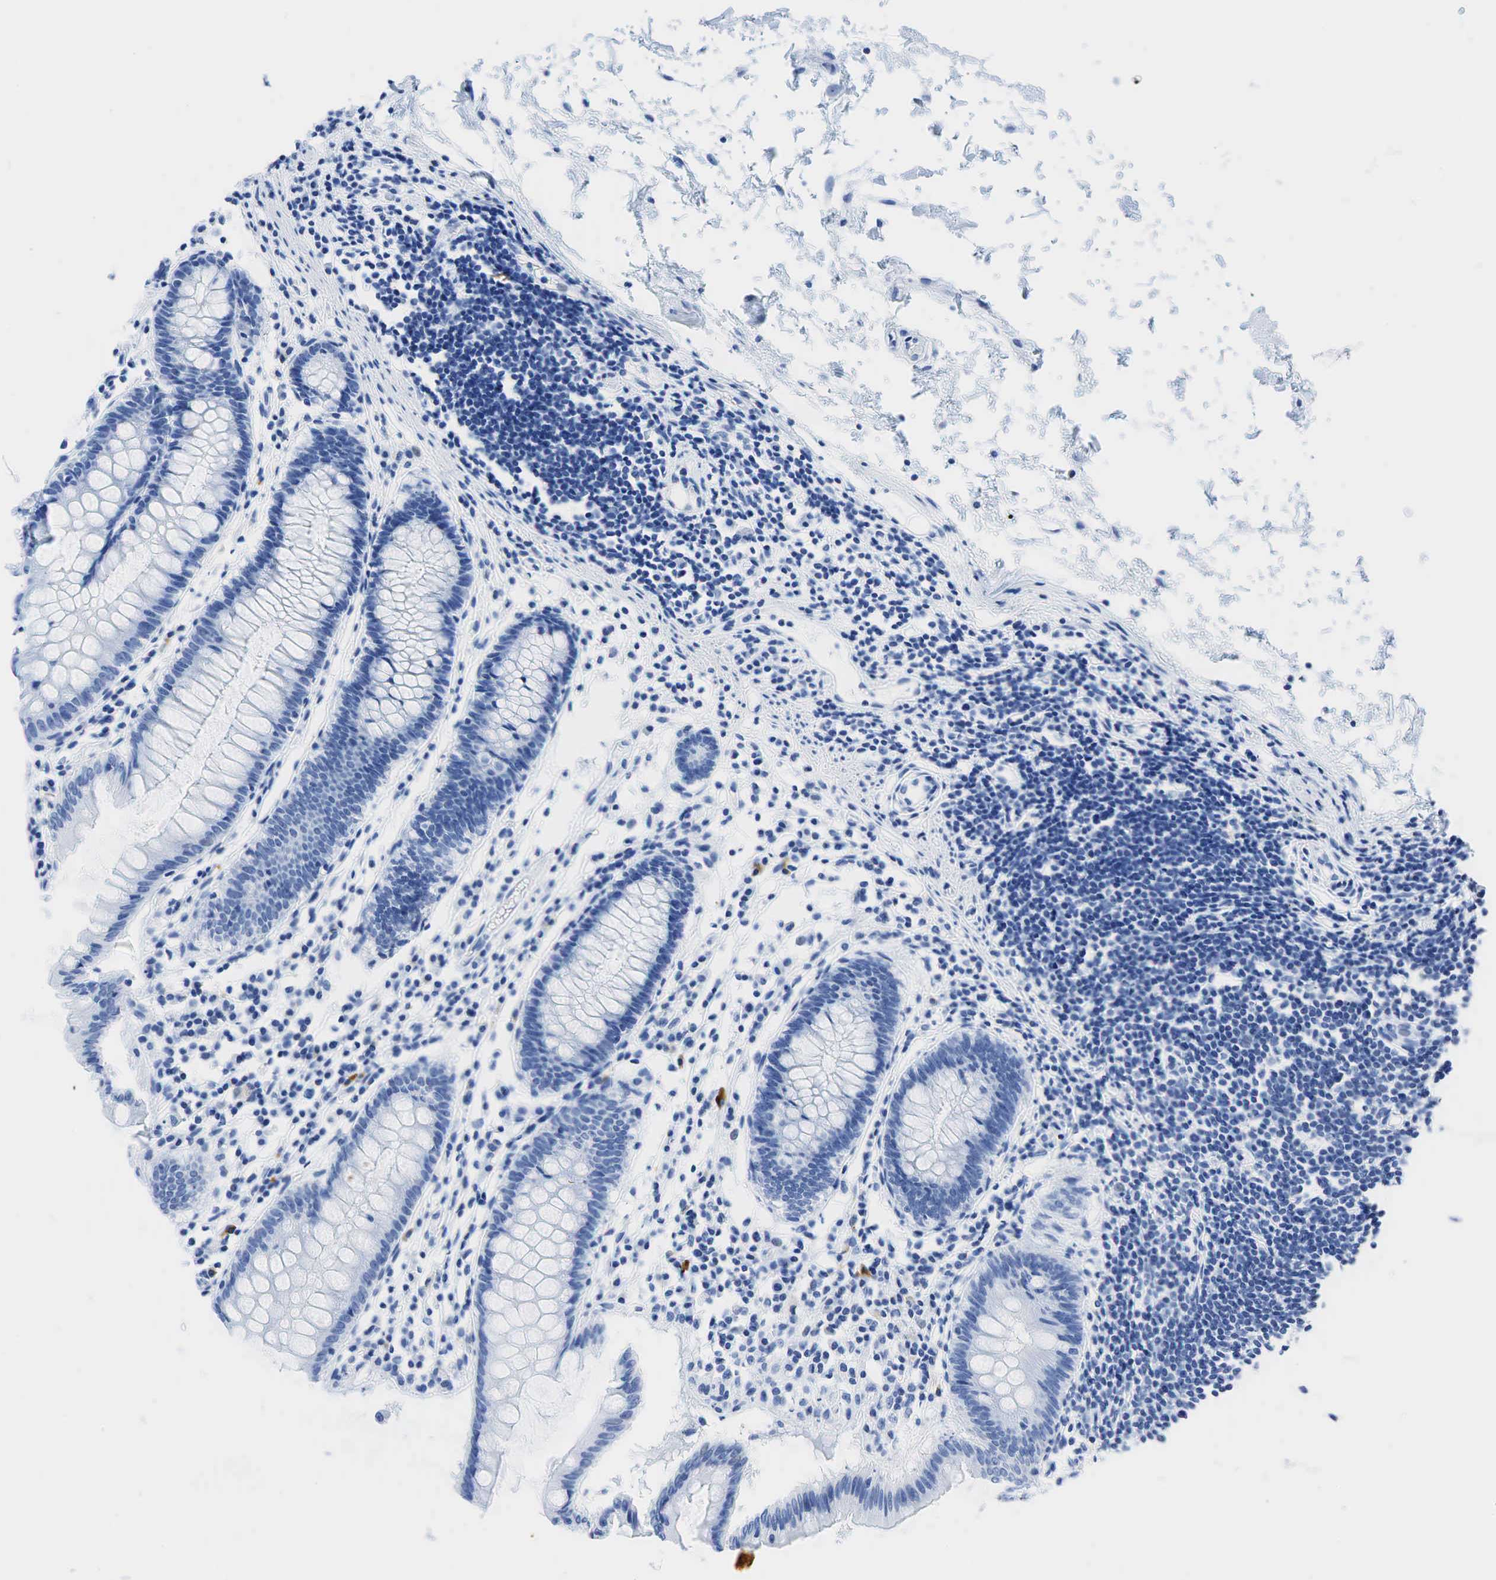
{"staining": {"intensity": "negative", "quantity": "none", "location": "none"}, "tissue": "colon", "cell_type": "Endothelial cells", "image_type": "normal", "snomed": [{"axis": "morphology", "description": "Normal tissue, NOS"}, {"axis": "topography", "description": "Colon"}], "caption": "Endothelial cells show no significant expression in normal colon. (Immunohistochemistry (ihc), brightfield microscopy, high magnification).", "gene": "INHA", "patient": {"sex": "female", "age": 55}}